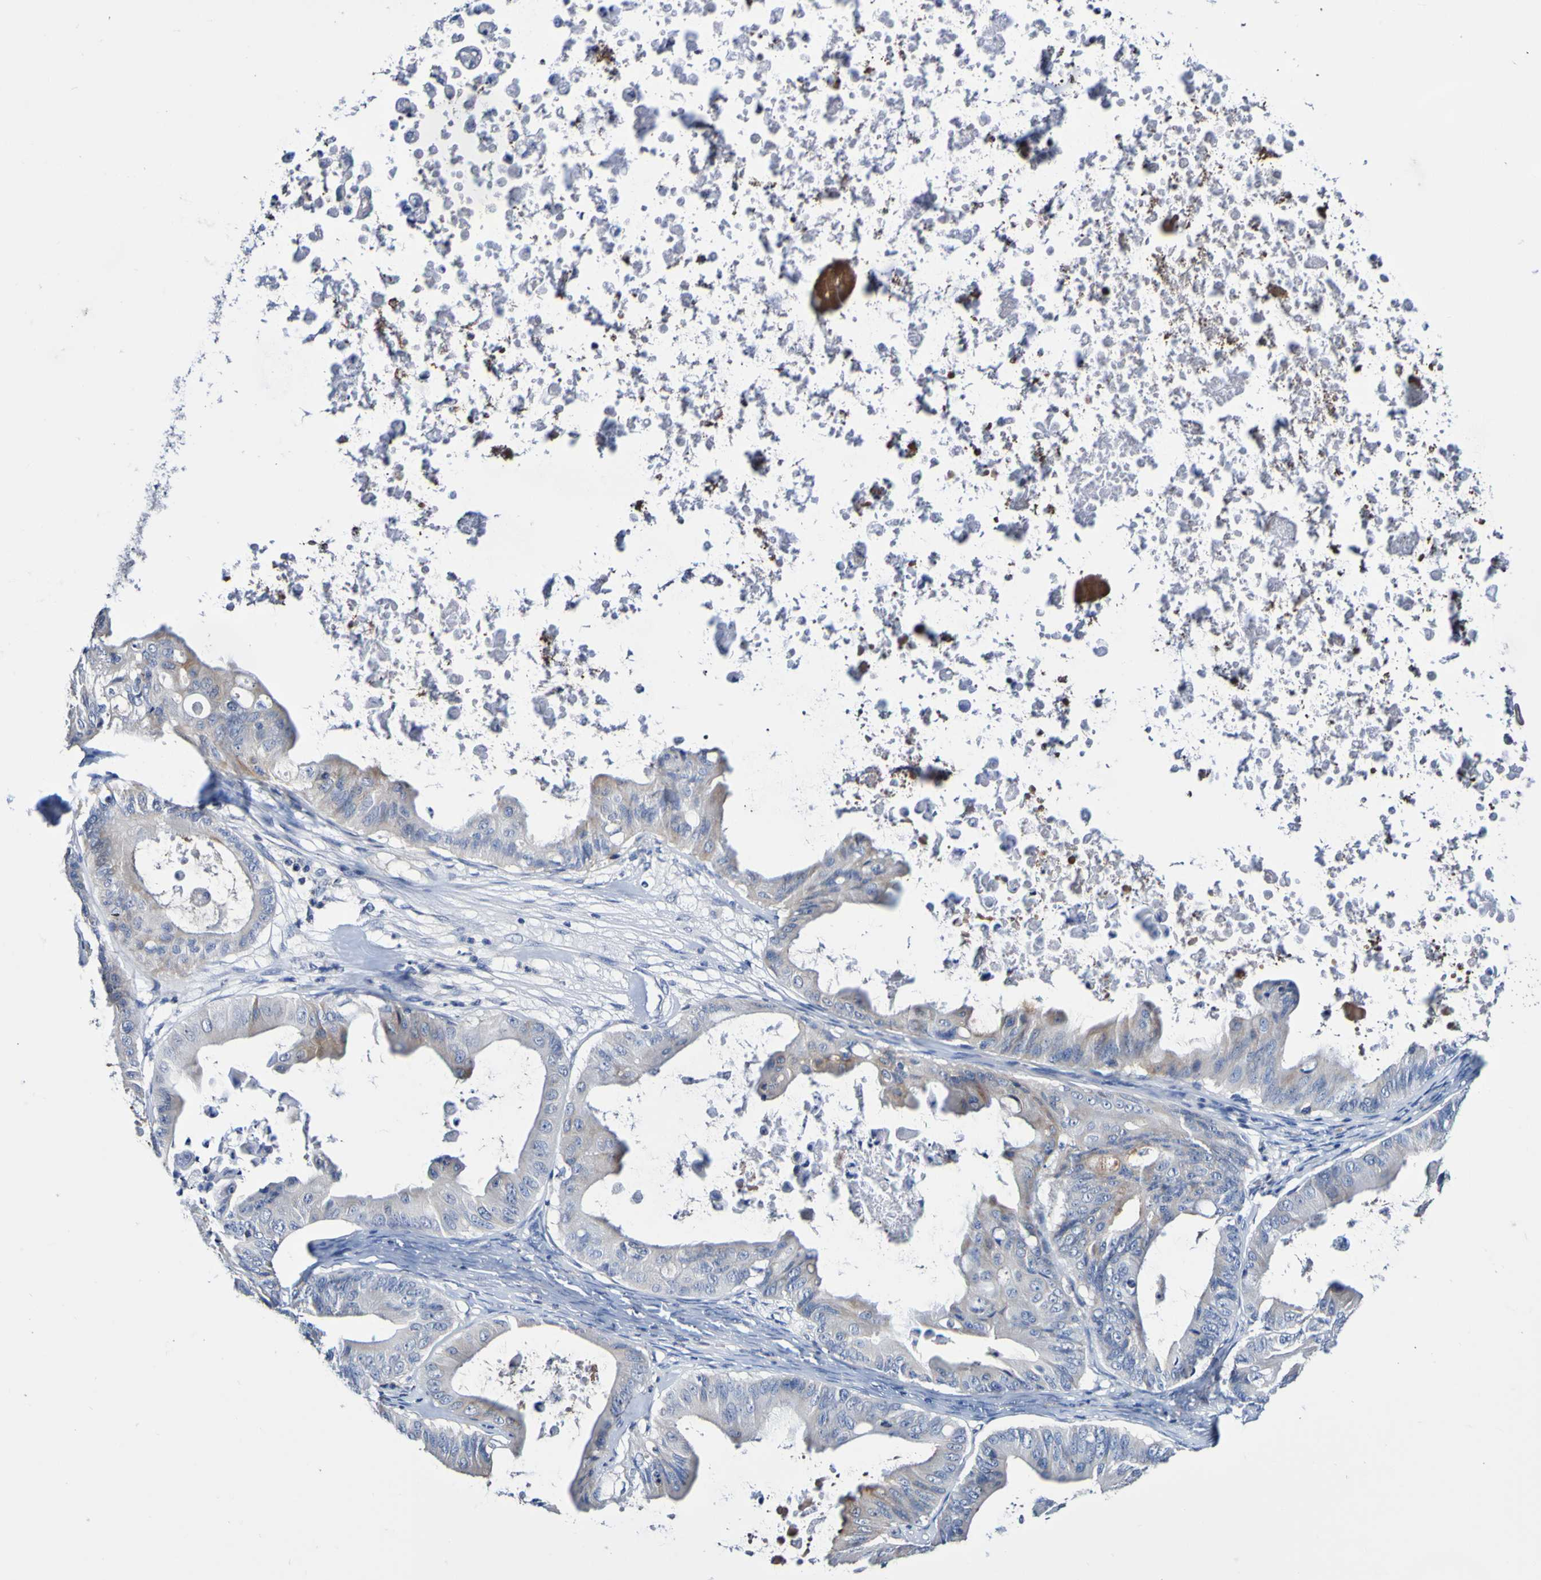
{"staining": {"intensity": "moderate", "quantity": "<25%", "location": "cytoplasmic/membranous"}, "tissue": "ovarian cancer", "cell_type": "Tumor cells", "image_type": "cancer", "snomed": [{"axis": "morphology", "description": "Cystadenocarcinoma, mucinous, NOS"}, {"axis": "topography", "description": "Ovary"}], "caption": "DAB immunohistochemical staining of human ovarian cancer reveals moderate cytoplasmic/membranous protein expression in approximately <25% of tumor cells.", "gene": "ACVR1C", "patient": {"sex": "female", "age": 37}}